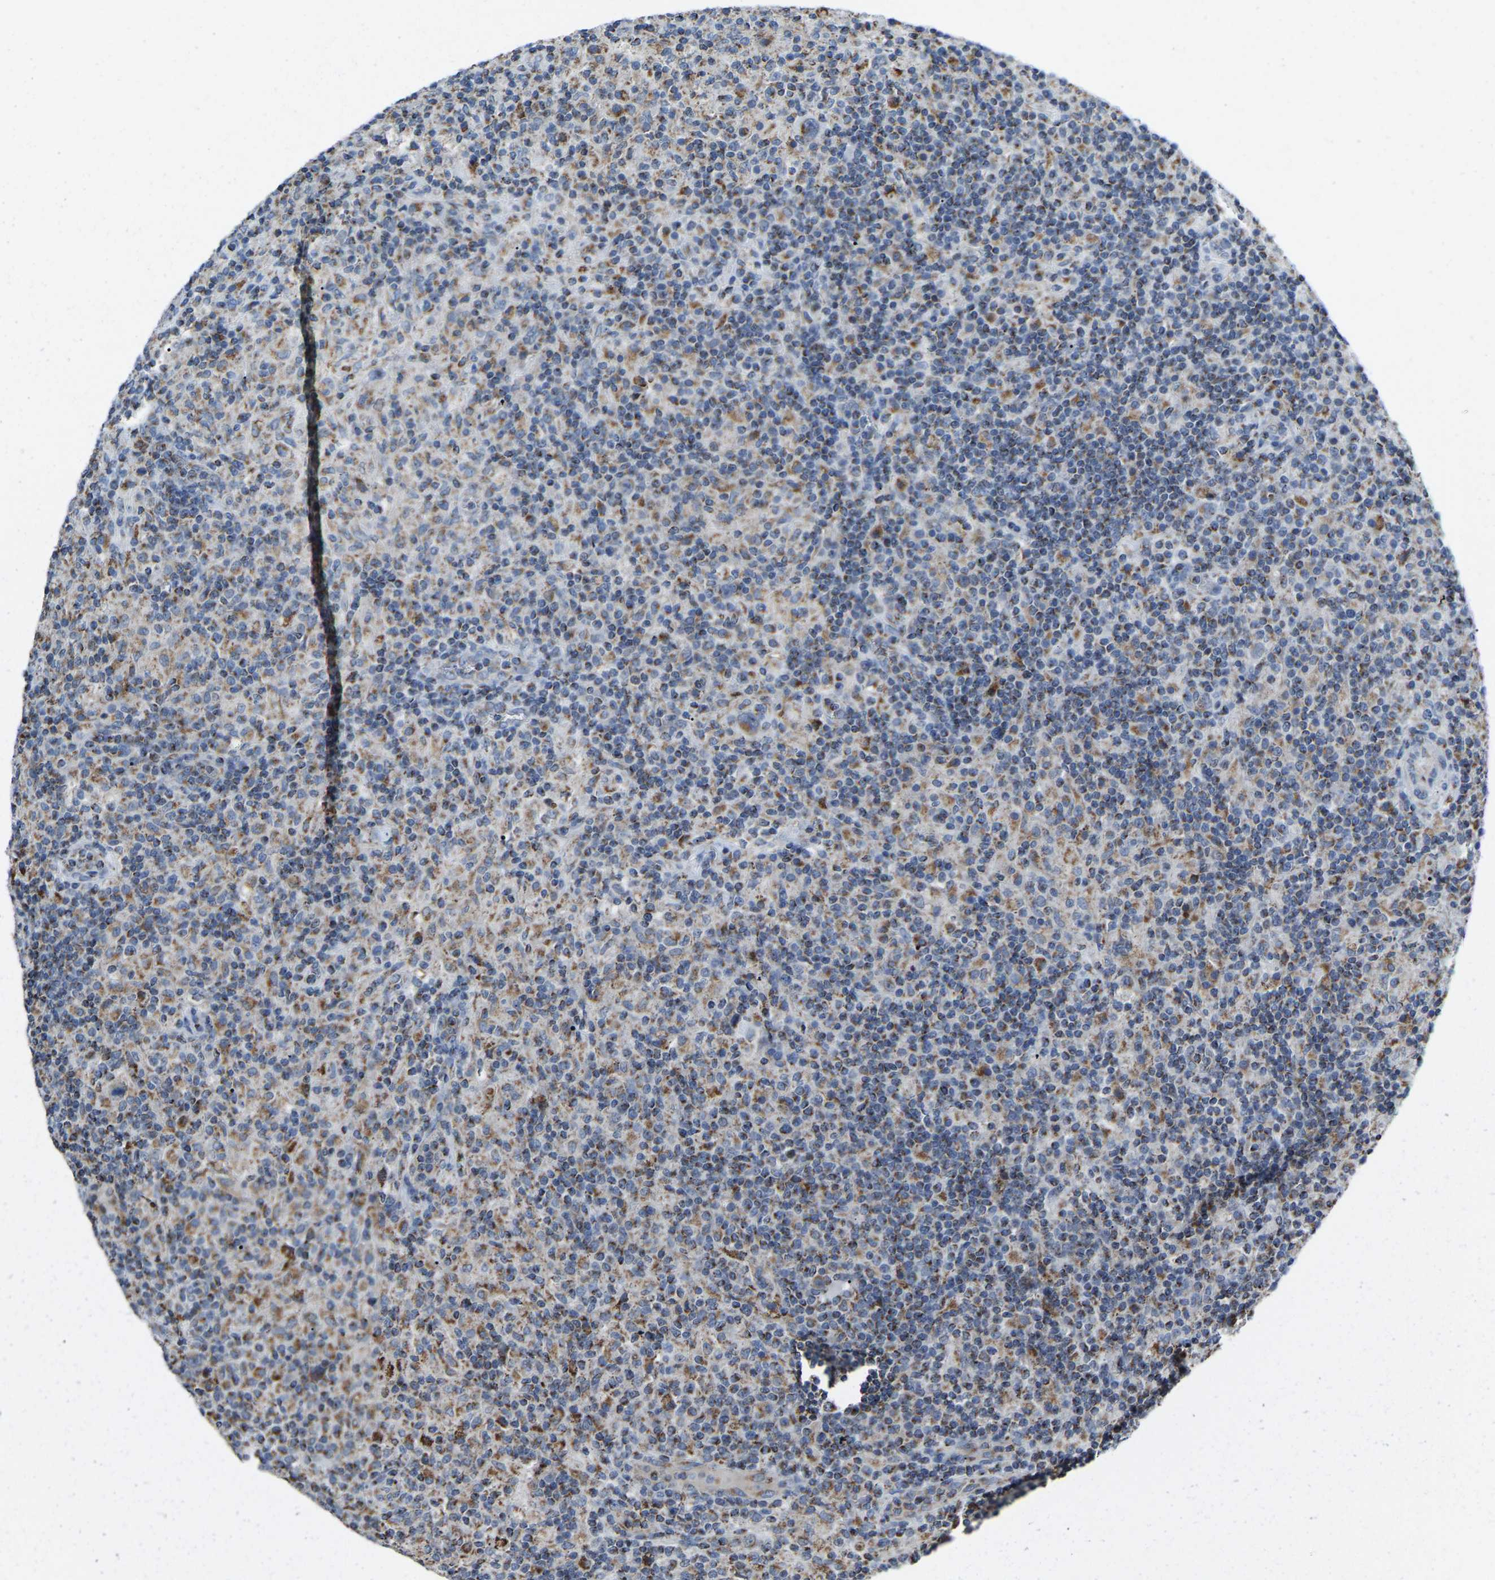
{"staining": {"intensity": "moderate", "quantity": ">75%", "location": "cytoplasmic/membranous"}, "tissue": "lymphoma", "cell_type": "Tumor cells", "image_type": "cancer", "snomed": [{"axis": "morphology", "description": "Hodgkin's disease, NOS"}, {"axis": "topography", "description": "Lymph node"}], "caption": "Protein expression by immunohistochemistry (IHC) exhibits moderate cytoplasmic/membranous expression in about >75% of tumor cells in lymphoma. (DAB IHC with brightfield microscopy, high magnification).", "gene": "CANT1", "patient": {"sex": "male", "age": 70}}